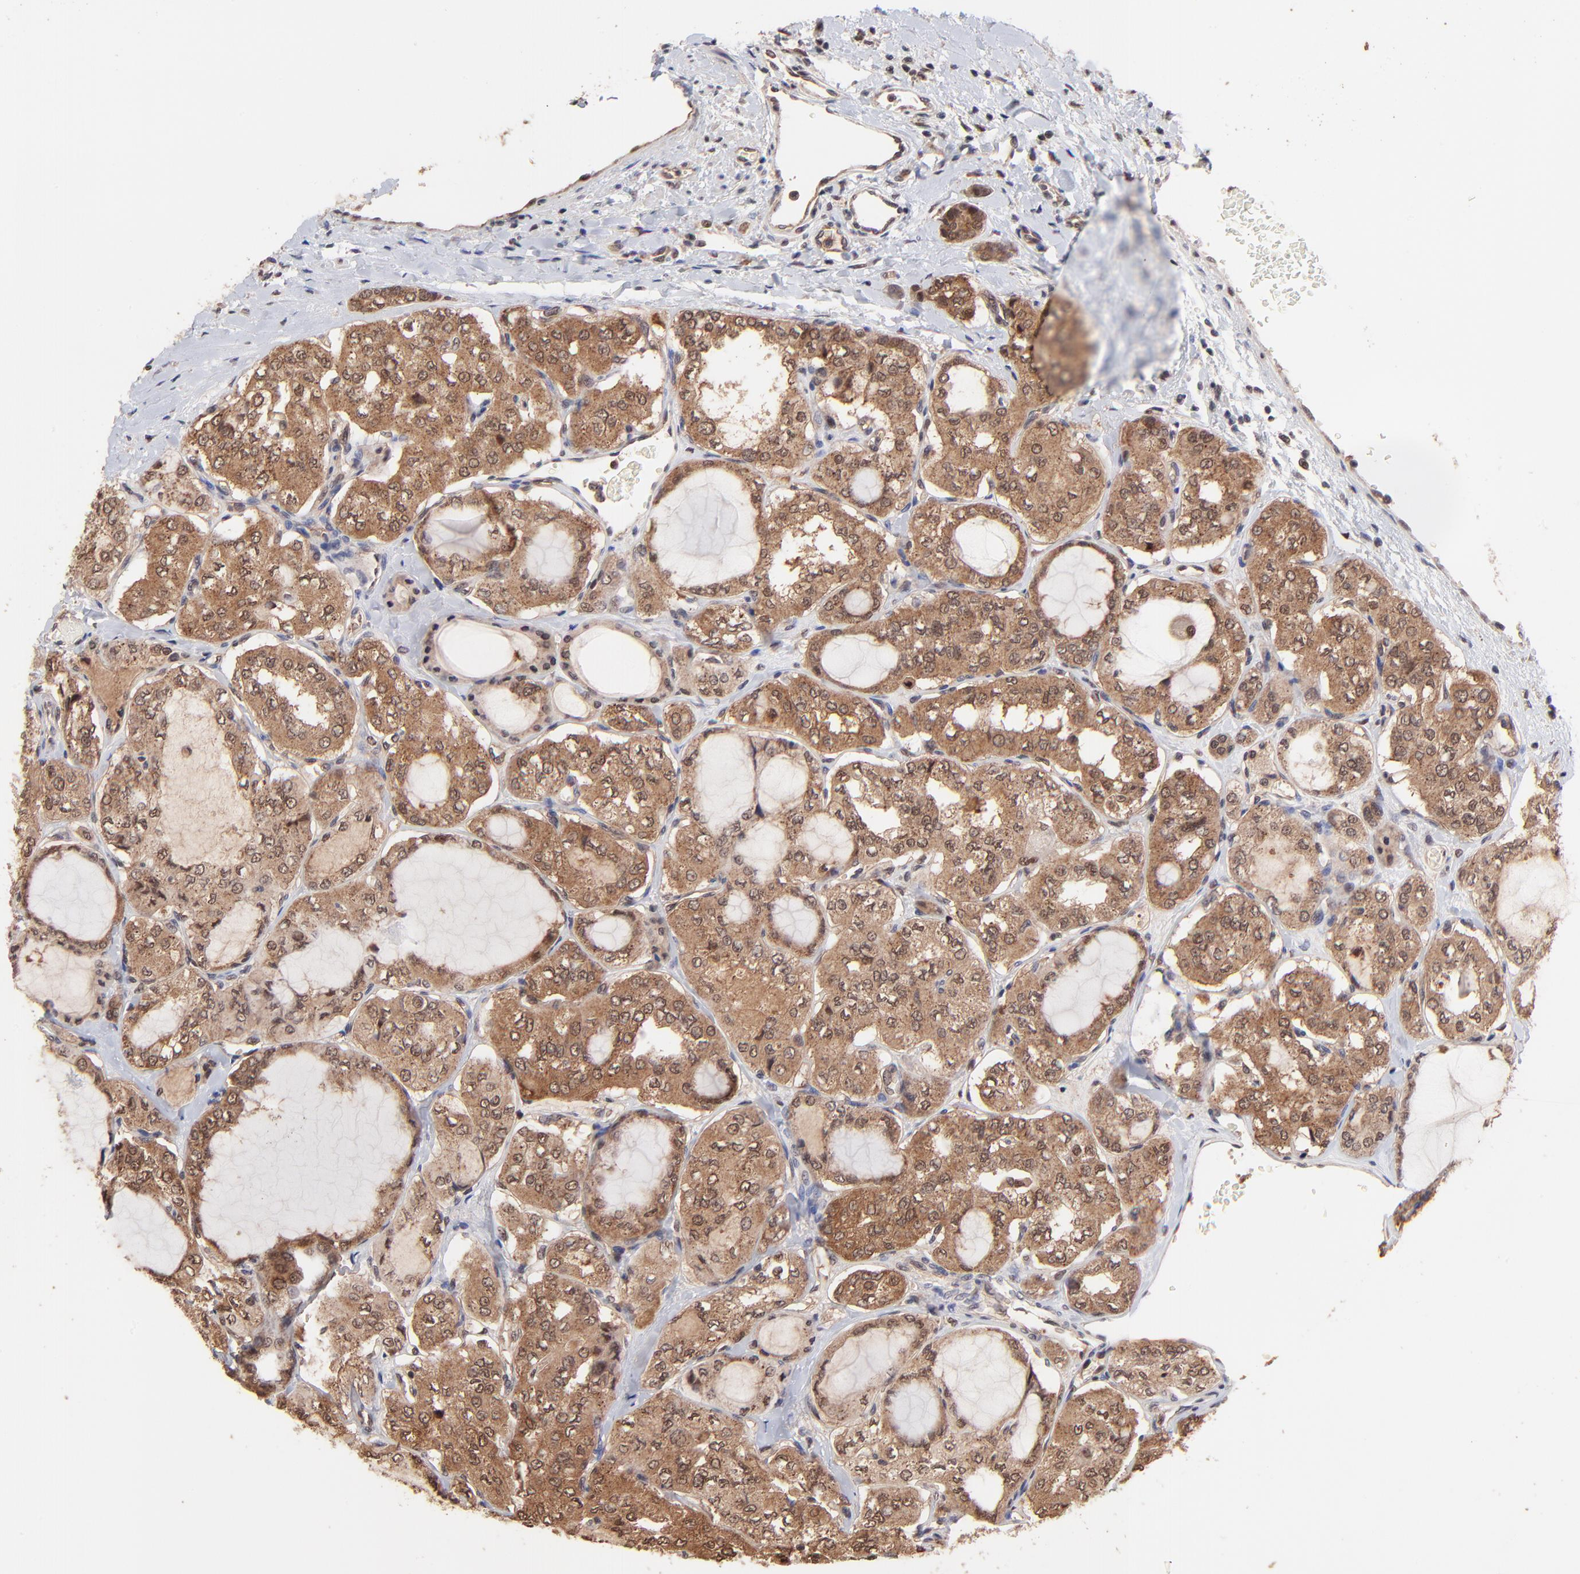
{"staining": {"intensity": "moderate", "quantity": ">75%", "location": "cytoplasmic/membranous,nuclear"}, "tissue": "thyroid cancer", "cell_type": "Tumor cells", "image_type": "cancer", "snomed": [{"axis": "morphology", "description": "Papillary adenocarcinoma, NOS"}, {"axis": "topography", "description": "Thyroid gland"}], "caption": "This image demonstrates immunohistochemistry staining of human papillary adenocarcinoma (thyroid), with medium moderate cytoplasmic/membranous and nuclear expression in approximately >75% of tumor cells.", "gene": "PSMA6", "patient": {"sex": "male", "age": 20}}